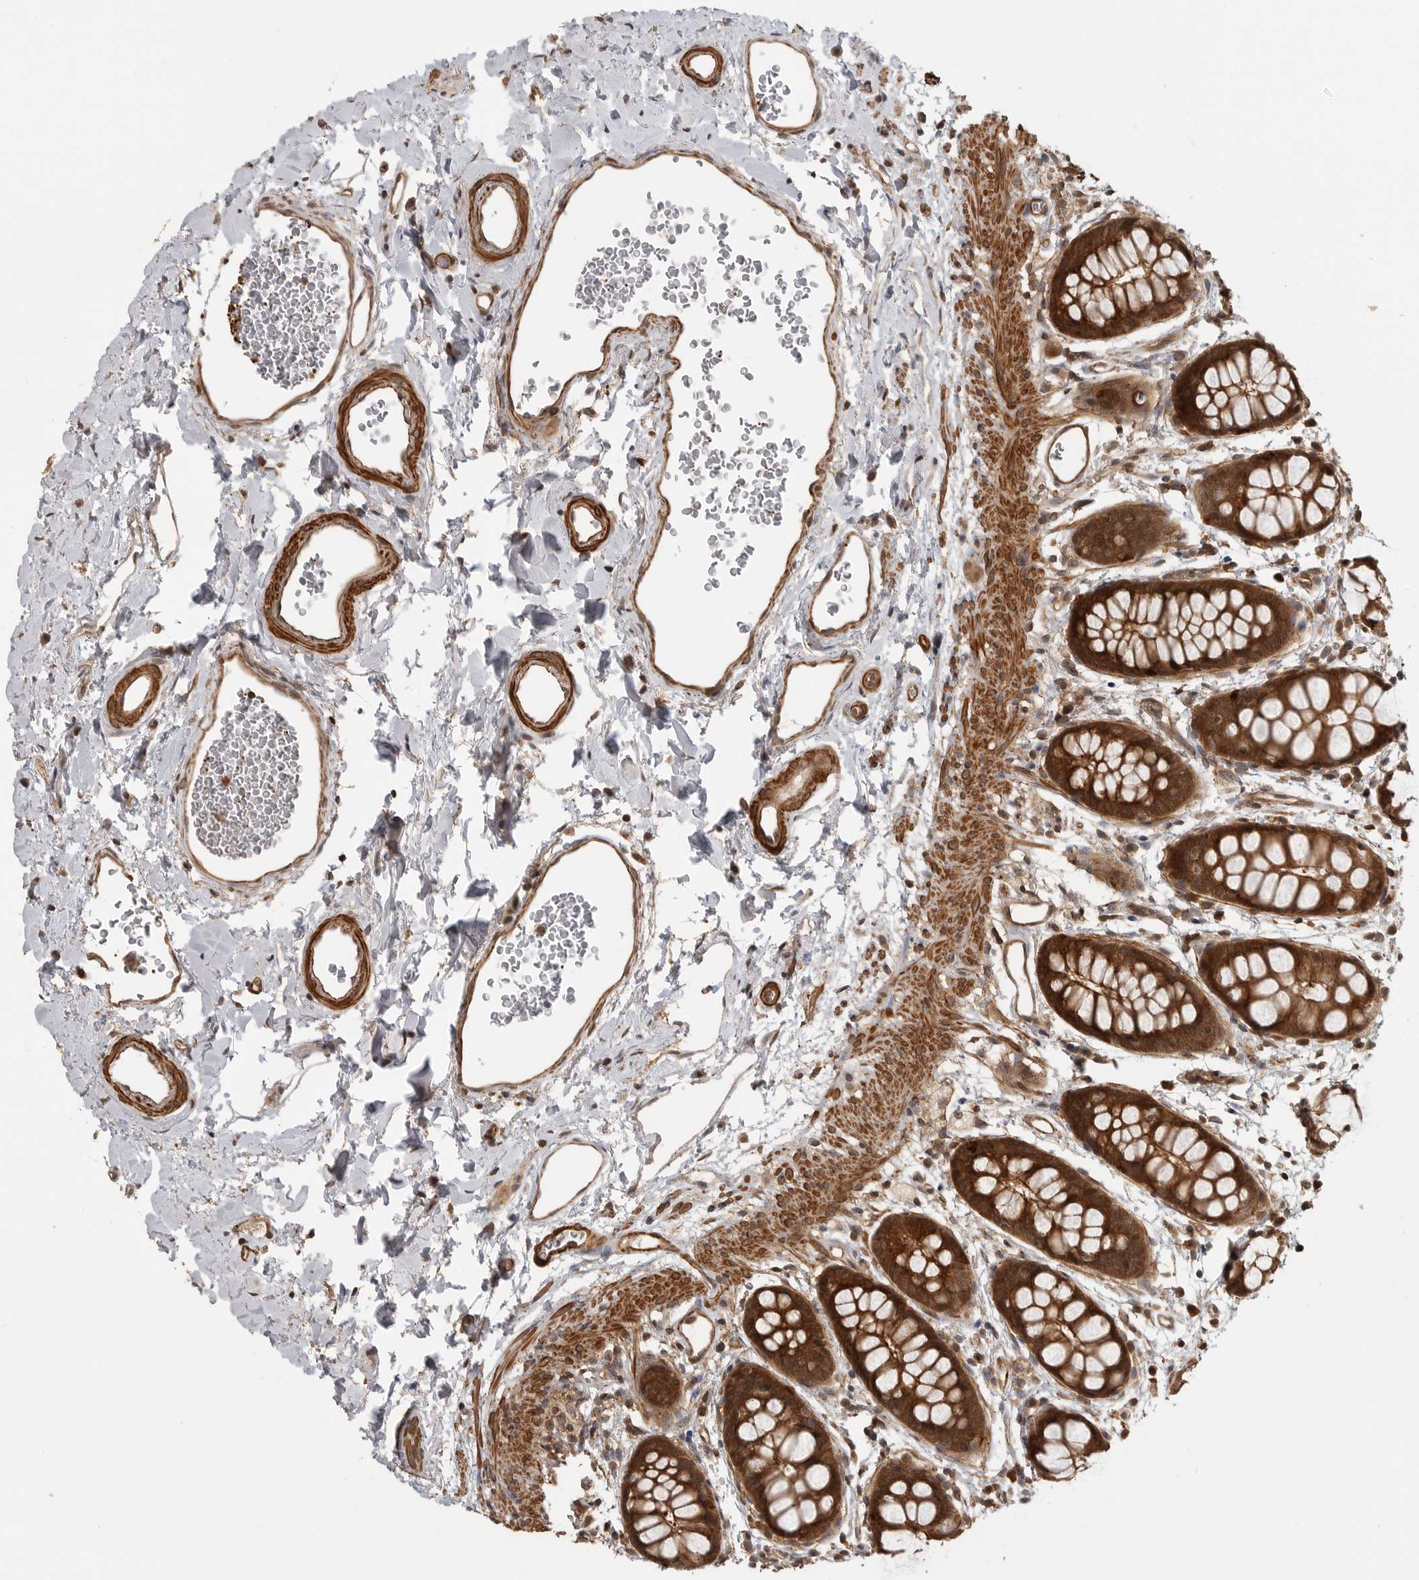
{"staining": {"intensity": "strong", "quantity": ">75%", "location": "cytoplasmic/membranous"}, "tissue": "rectum", "cell_type": "Glandular cells", "image_type": "normal", "snomed": [{"axis": "morphology", "description": "Normal tissue, NOS"}, {"axis": "topography", "description": "Rectum"}], "caption": "Rectum stained with DAB immunohistochemistry shows high levels of strong cytoplasmic/membranous staining in about >75% of glandular cells.", "gene": "ERN1", "patient": {"sex": "female", "age": 65}}